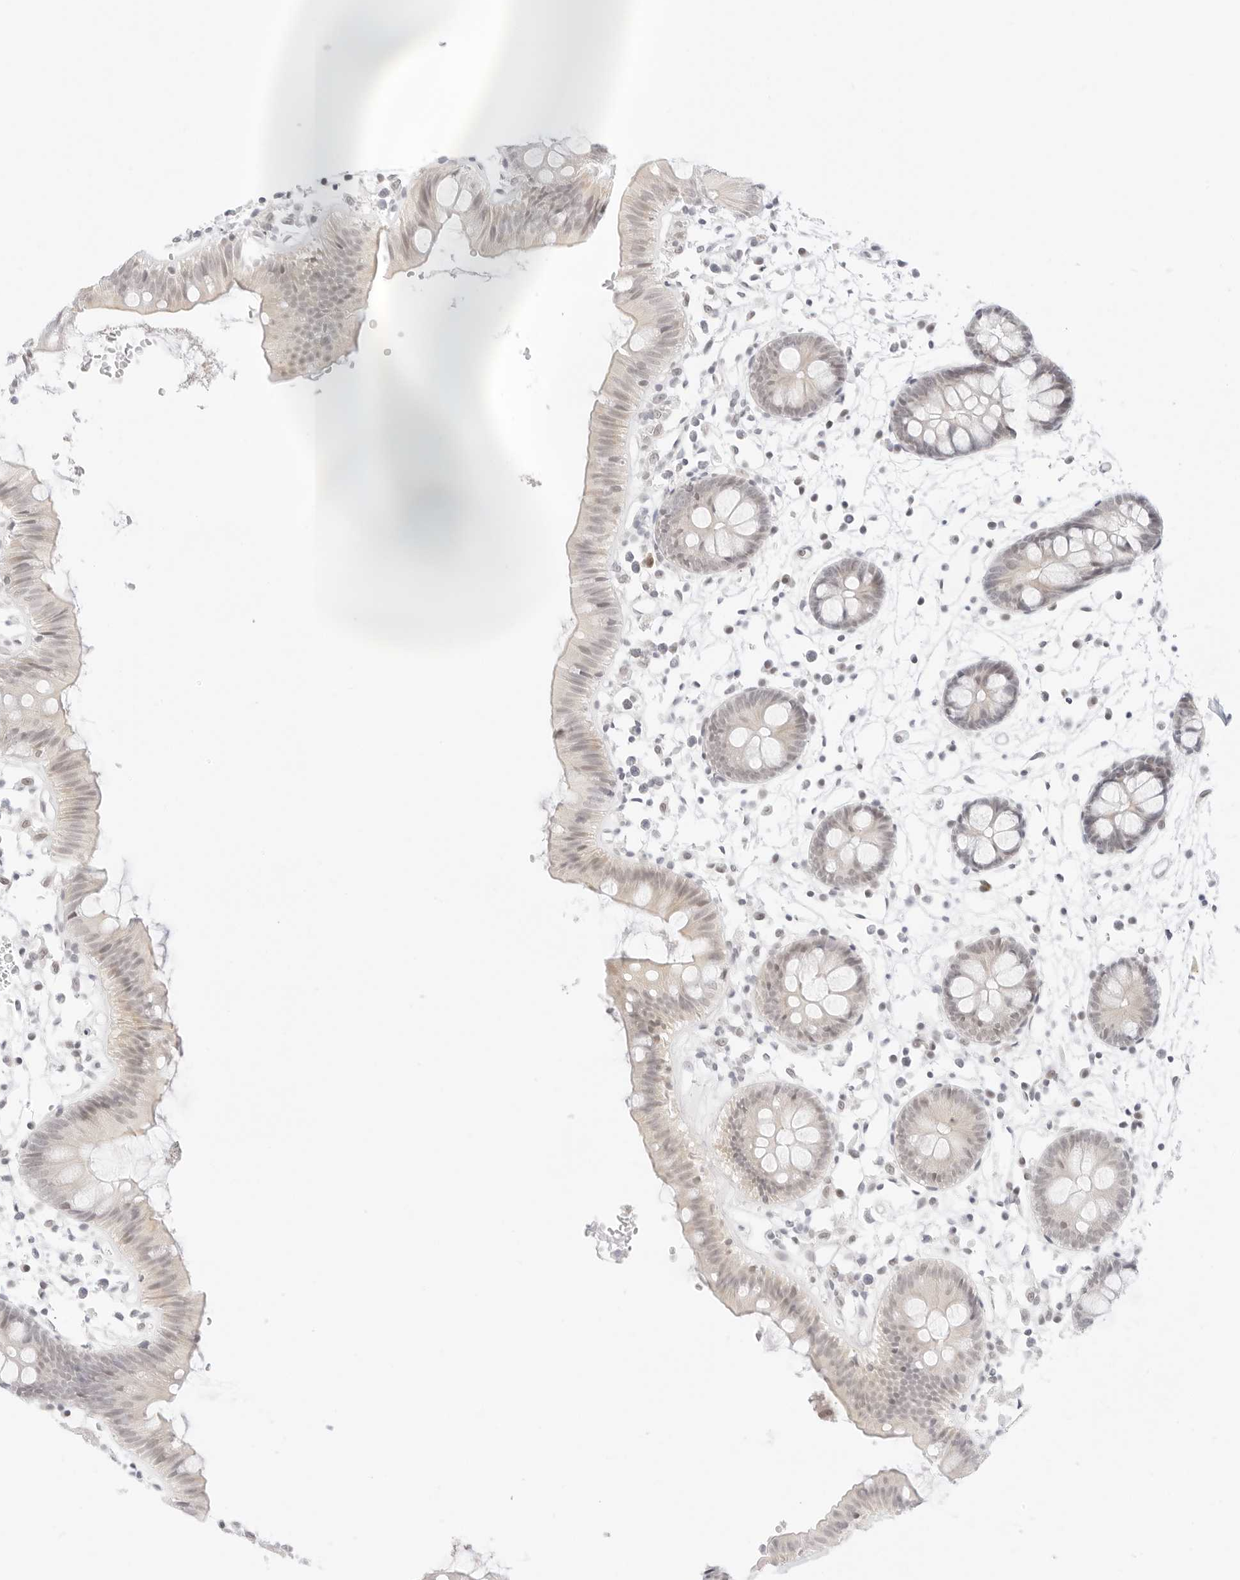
{"staining": {"intensity": "weak", "quantity": ">75%", "location": "nuclear"}, "tissue": "colon", "cell_type": "Endothelial cells", "image_type": "normal", "snomed": [{"axis": "morphology", "description": "Normal tissue, NOS"}, {"axis": "topography", "description": "Colon"}], "caption": "An image of human colon stained for a protein demonstrates weak nuclear brown staining in endothelial cells. The protein of interest is shown in brown color, while the nuclei are stained blue.", "gene": "POLR3C", "patient": {"sex": "male", "age": 56}}